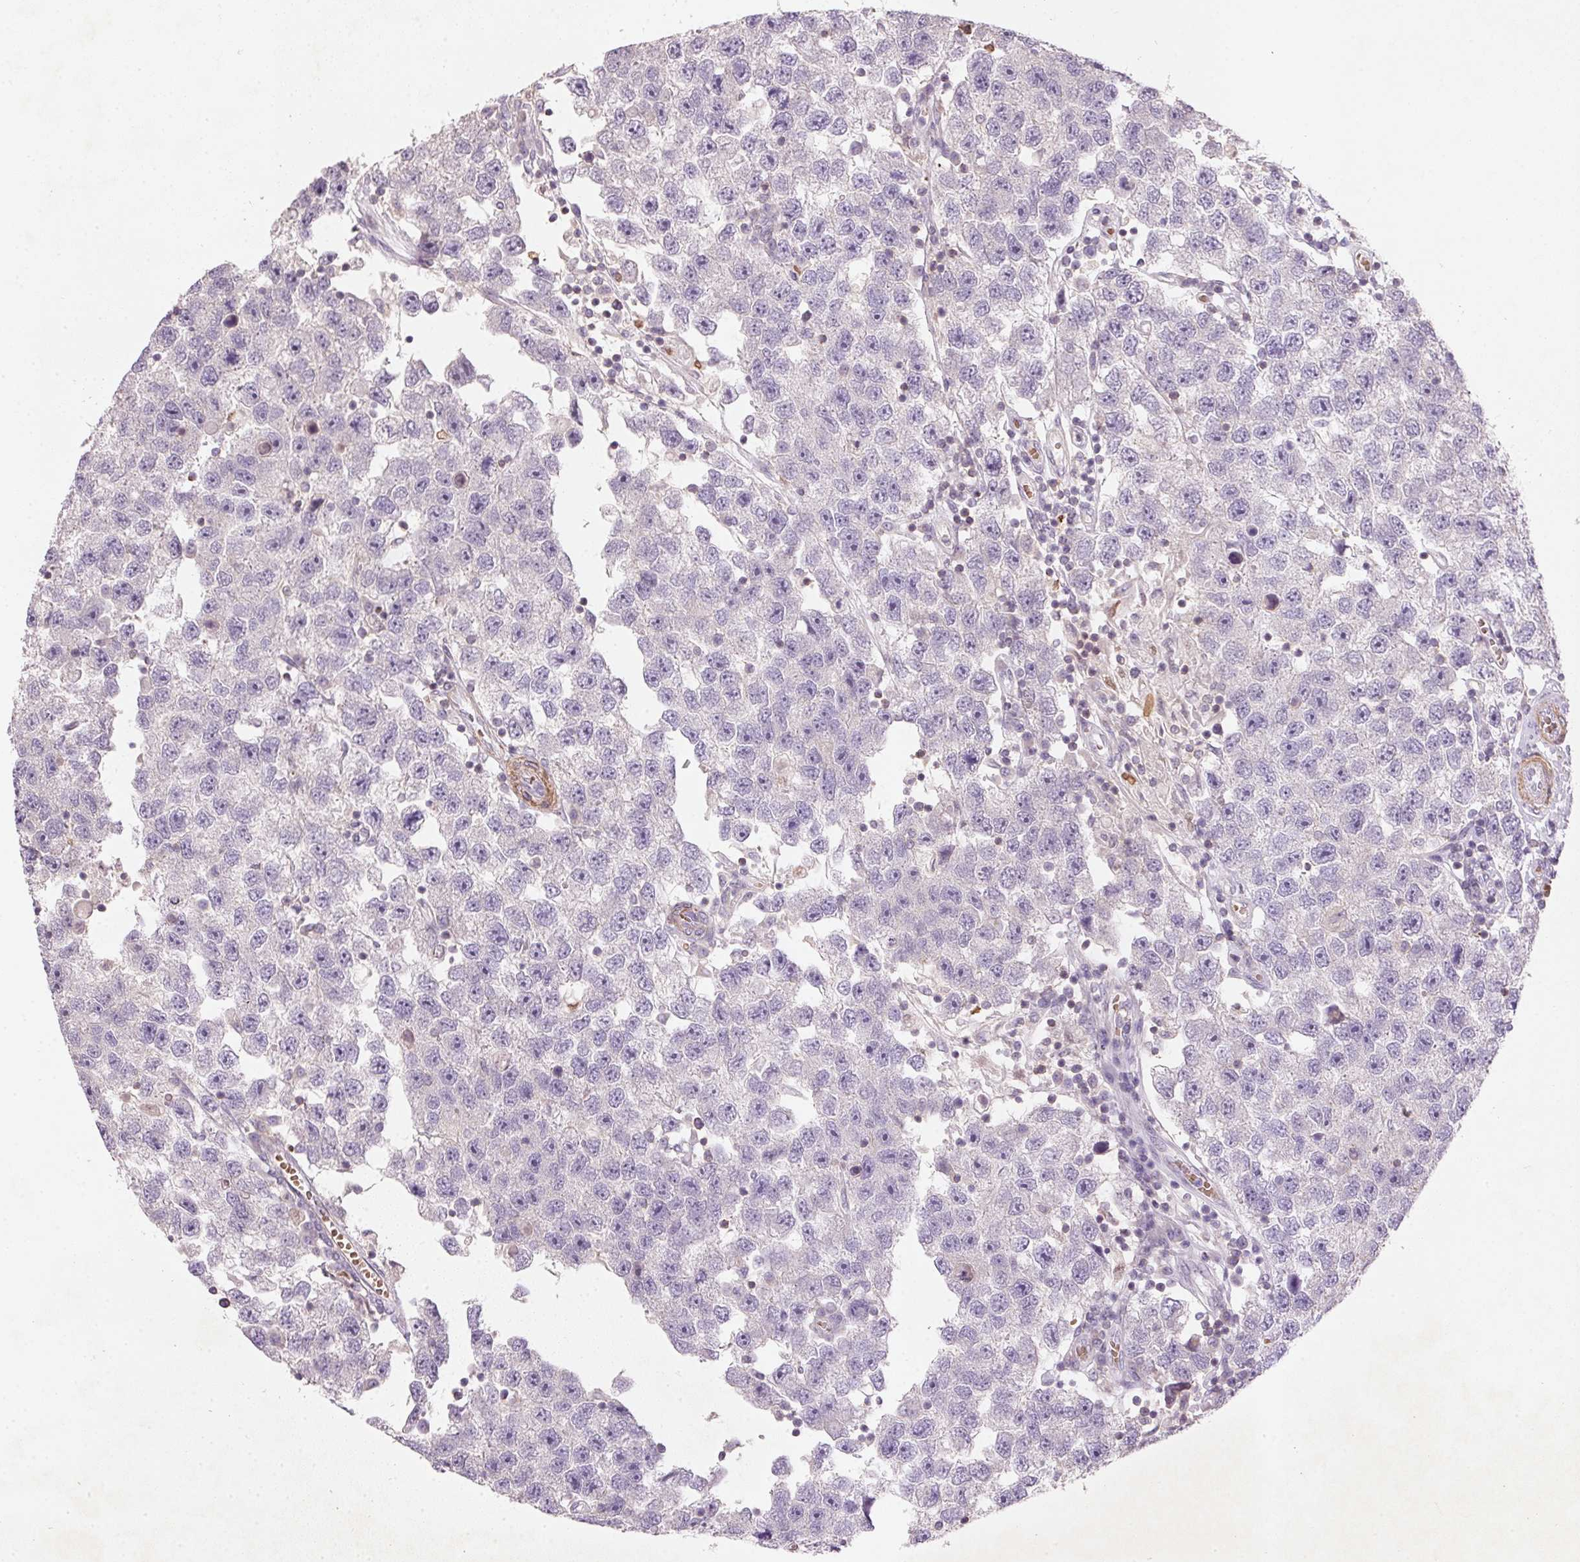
{"staining": {"intensity": "negative", "quantity": "none", "location": "none"}, "tissue": "testis cancer", "cell_type": "Tumor cells", "image_type": "cancer", "snomed": [{"axis": "morphology", "description": "Seminoma, NOS"}, {"axis": "topography", "description": "Testis"}], "caption": "A high-resolution micrograph shows immunohistochemistry staining of testis cancer (seminoma), which shows no significant staining in tumor cells. The staining is performed using DAB (3,3'-diaminobenzidine) brown chromogen with nuclei counter-stained in using hematoxylin.", "gene": "KCNK15", "patient": {"sex": "male", "age": 26}}